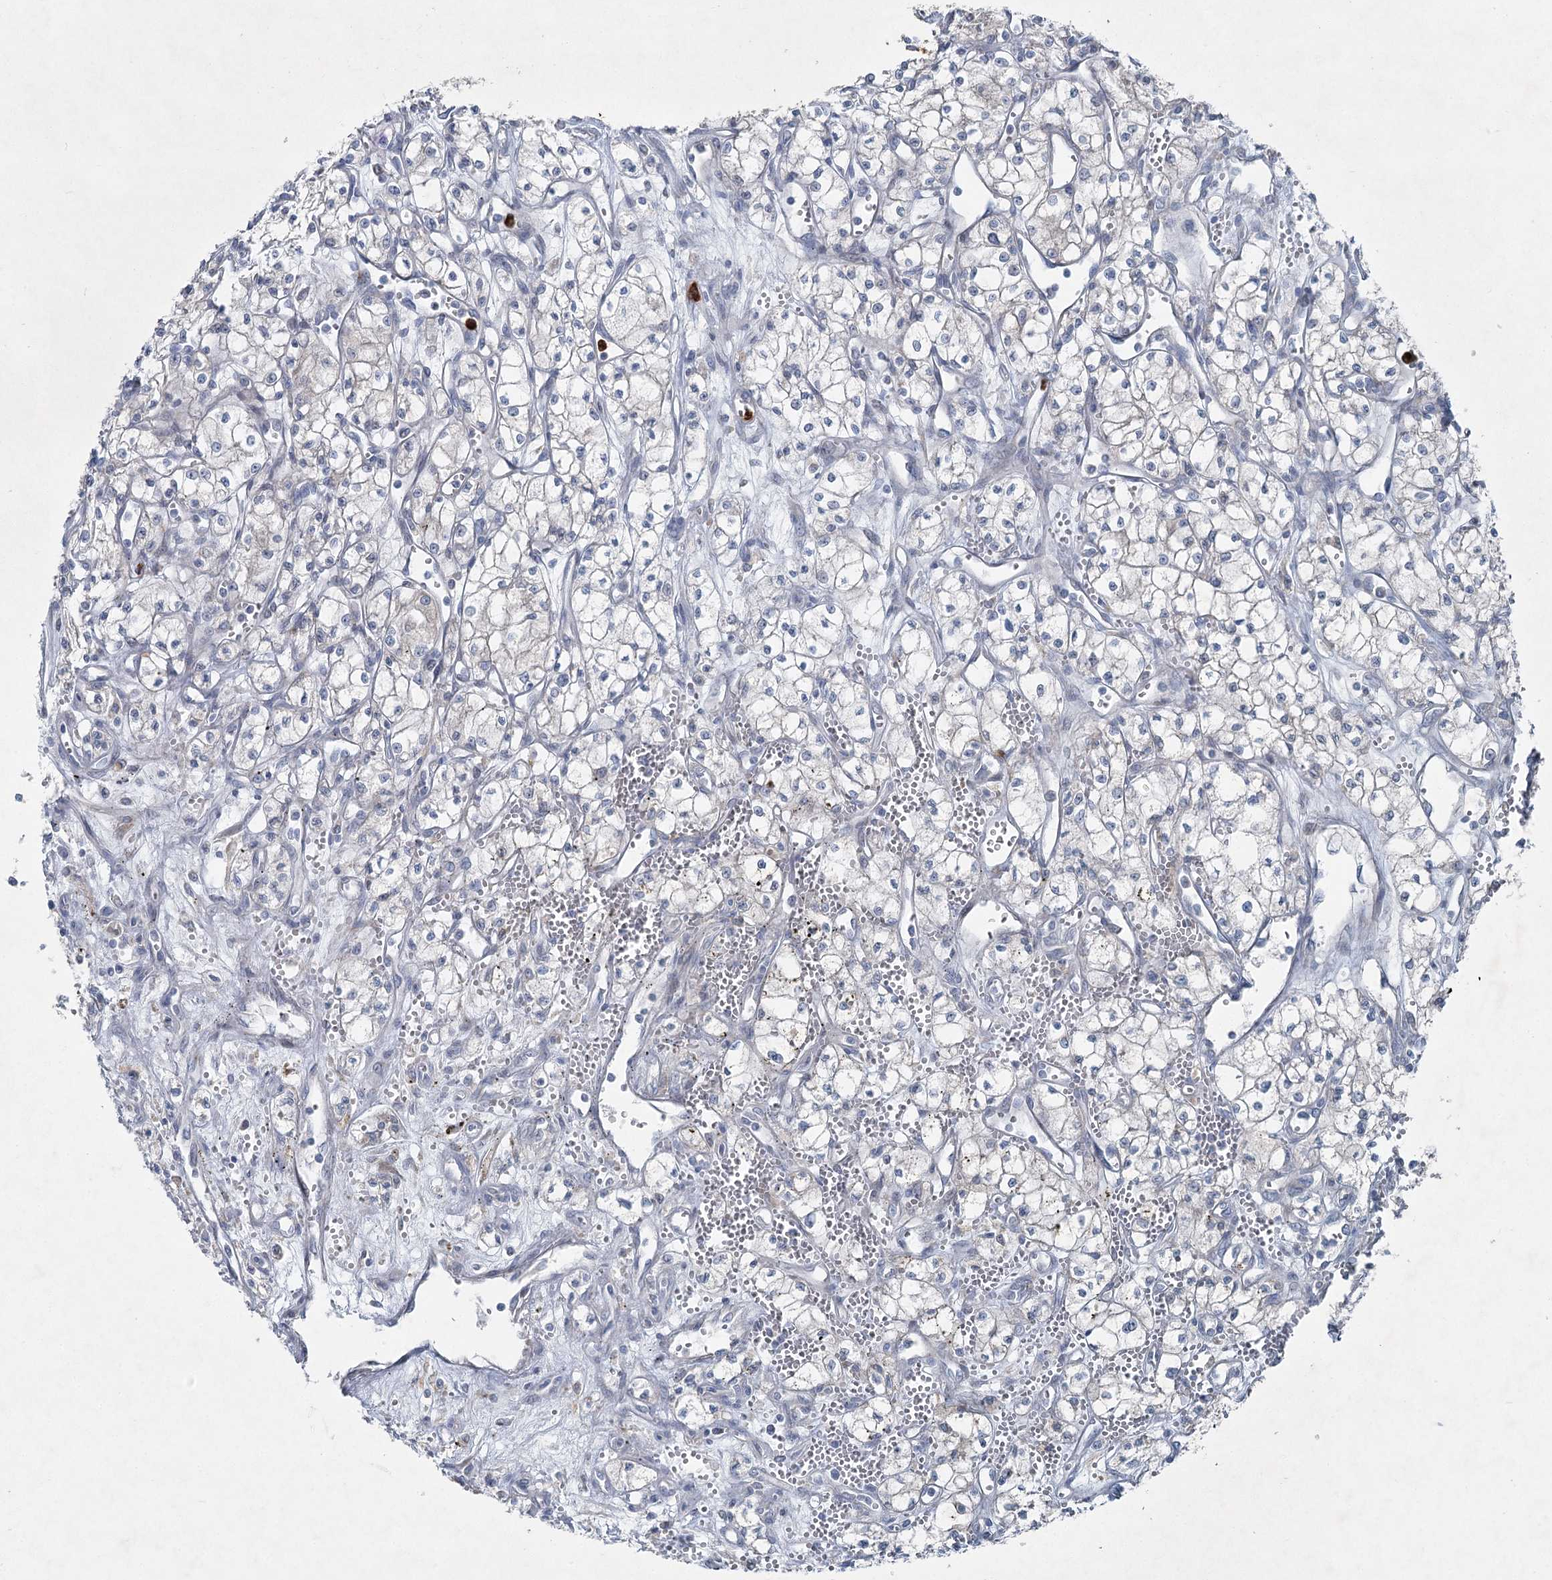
{"staining": {"intensity": "negative", "quantity": "none", "location": "none"}, "tissue": "renal cancer", "cell_type": "Tumor cells", "image_type": "cancer", "snomed": [{"axis": "morphology", "description": "Adenocarcinoma, NOS"}, {"axis": "topography", "description": "Kidney"}], "caption": "DAB immunohistochemical staining of human adenocarcinoma (renal) displays no significant positivity in tumor cells. (IHC, brightfield microscopy, high magnification).", "gene": "PLA2G12A", "patient": {"sex": "male", "age": 59}}